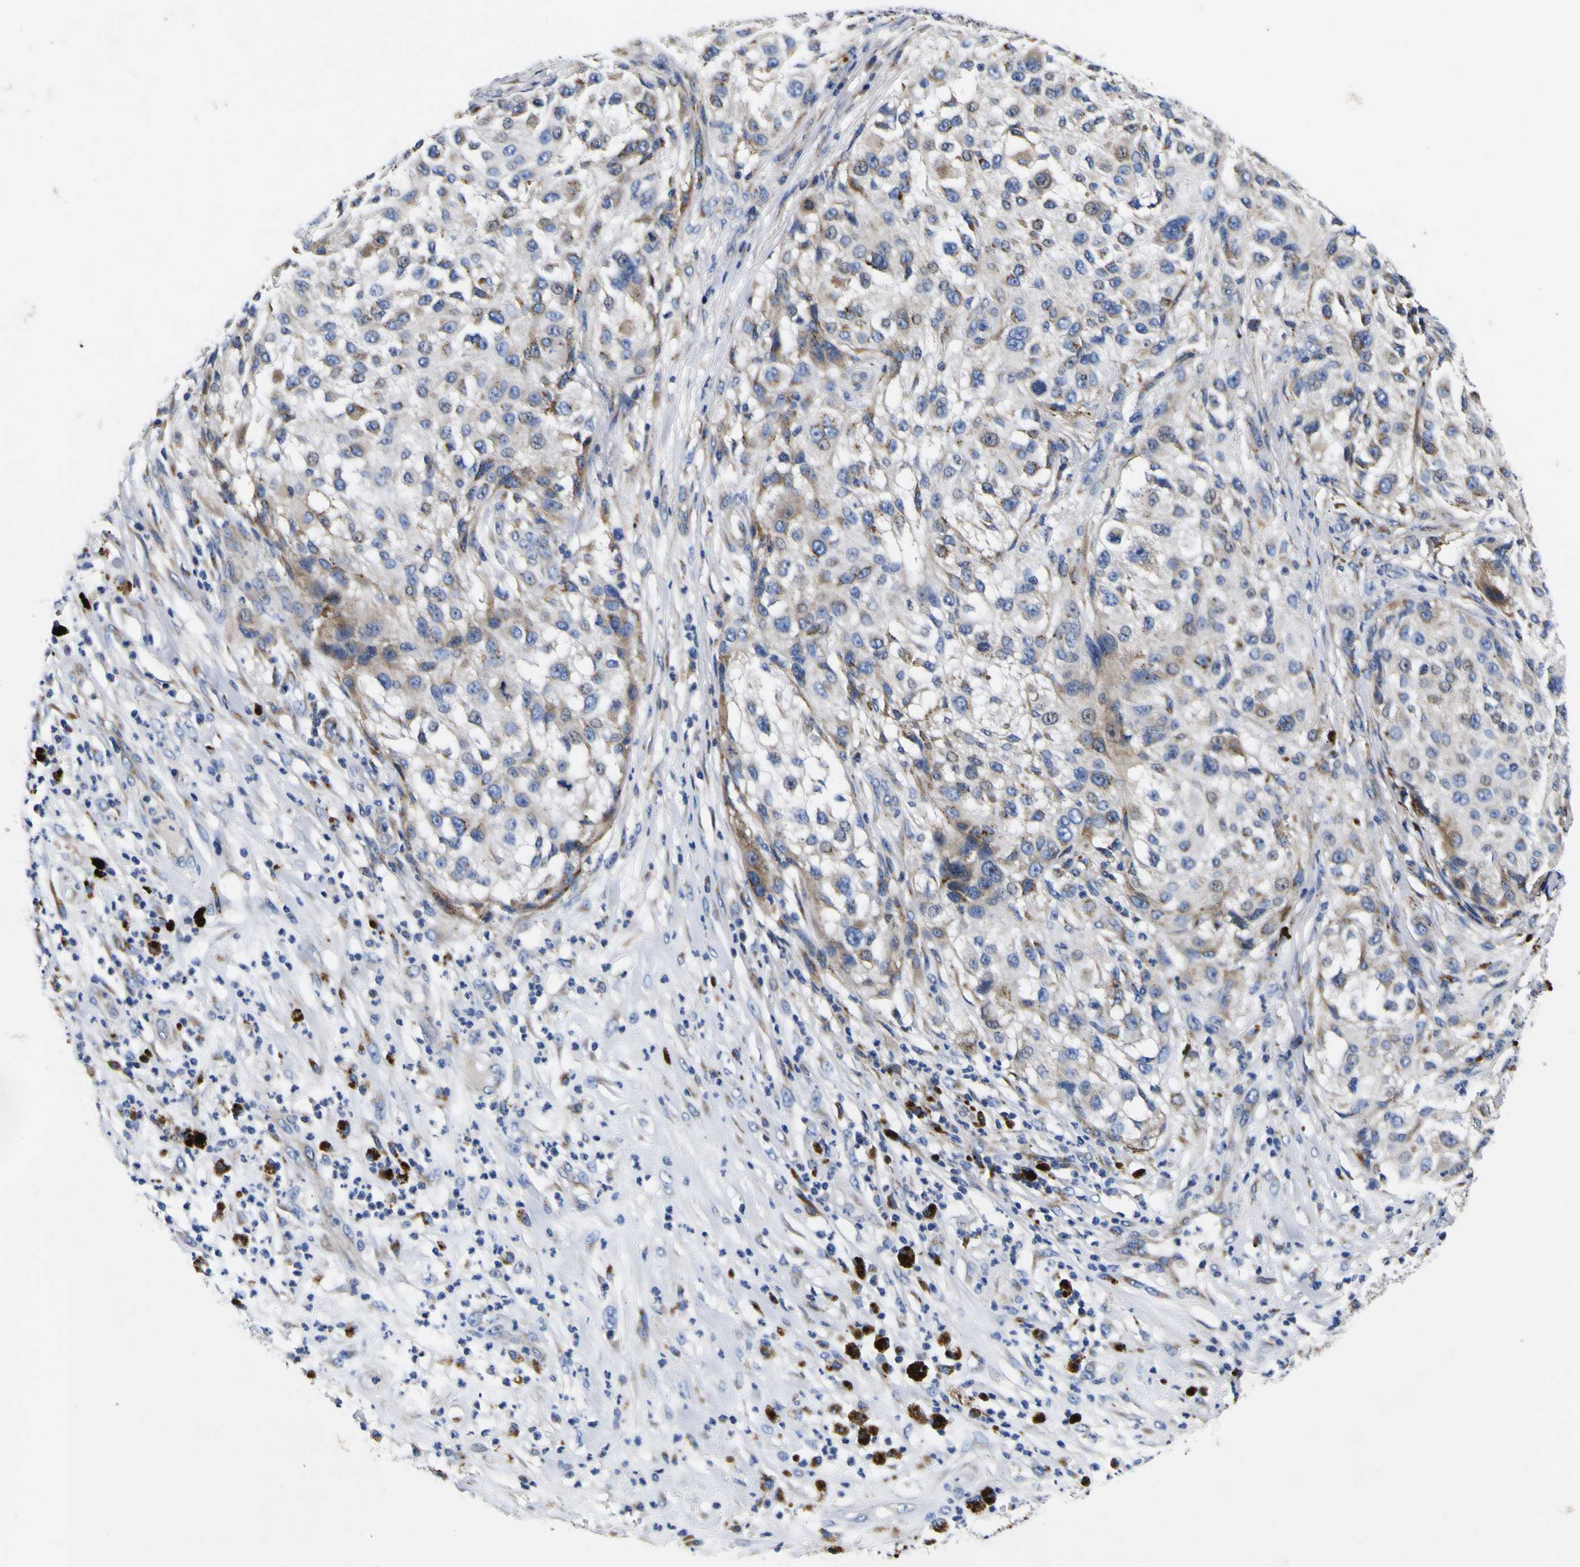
{"staining": {"intensity": "moderate", "quantity": ">75%", "location": "cytoplasmic/membranous"}, "tissue": "melanoma", "cell_type": "Tumor cells", "image_type": "cancer", "snomed": [{"axis": "morphology", "description": "Necrosis, NOS"}, {"axis": "morphology", "description": "Malignant melanoma, NOS"}, {"axis": "topography", "description": "Skin"}], "caption": "Moderate cytoplasmic/membranous positivity for a protein is seen in approximately >75% of tumor cells of melanoma using immunohistochemistry.", "gene": "COA1", "patient": {"sex": "female", "age": 87}}